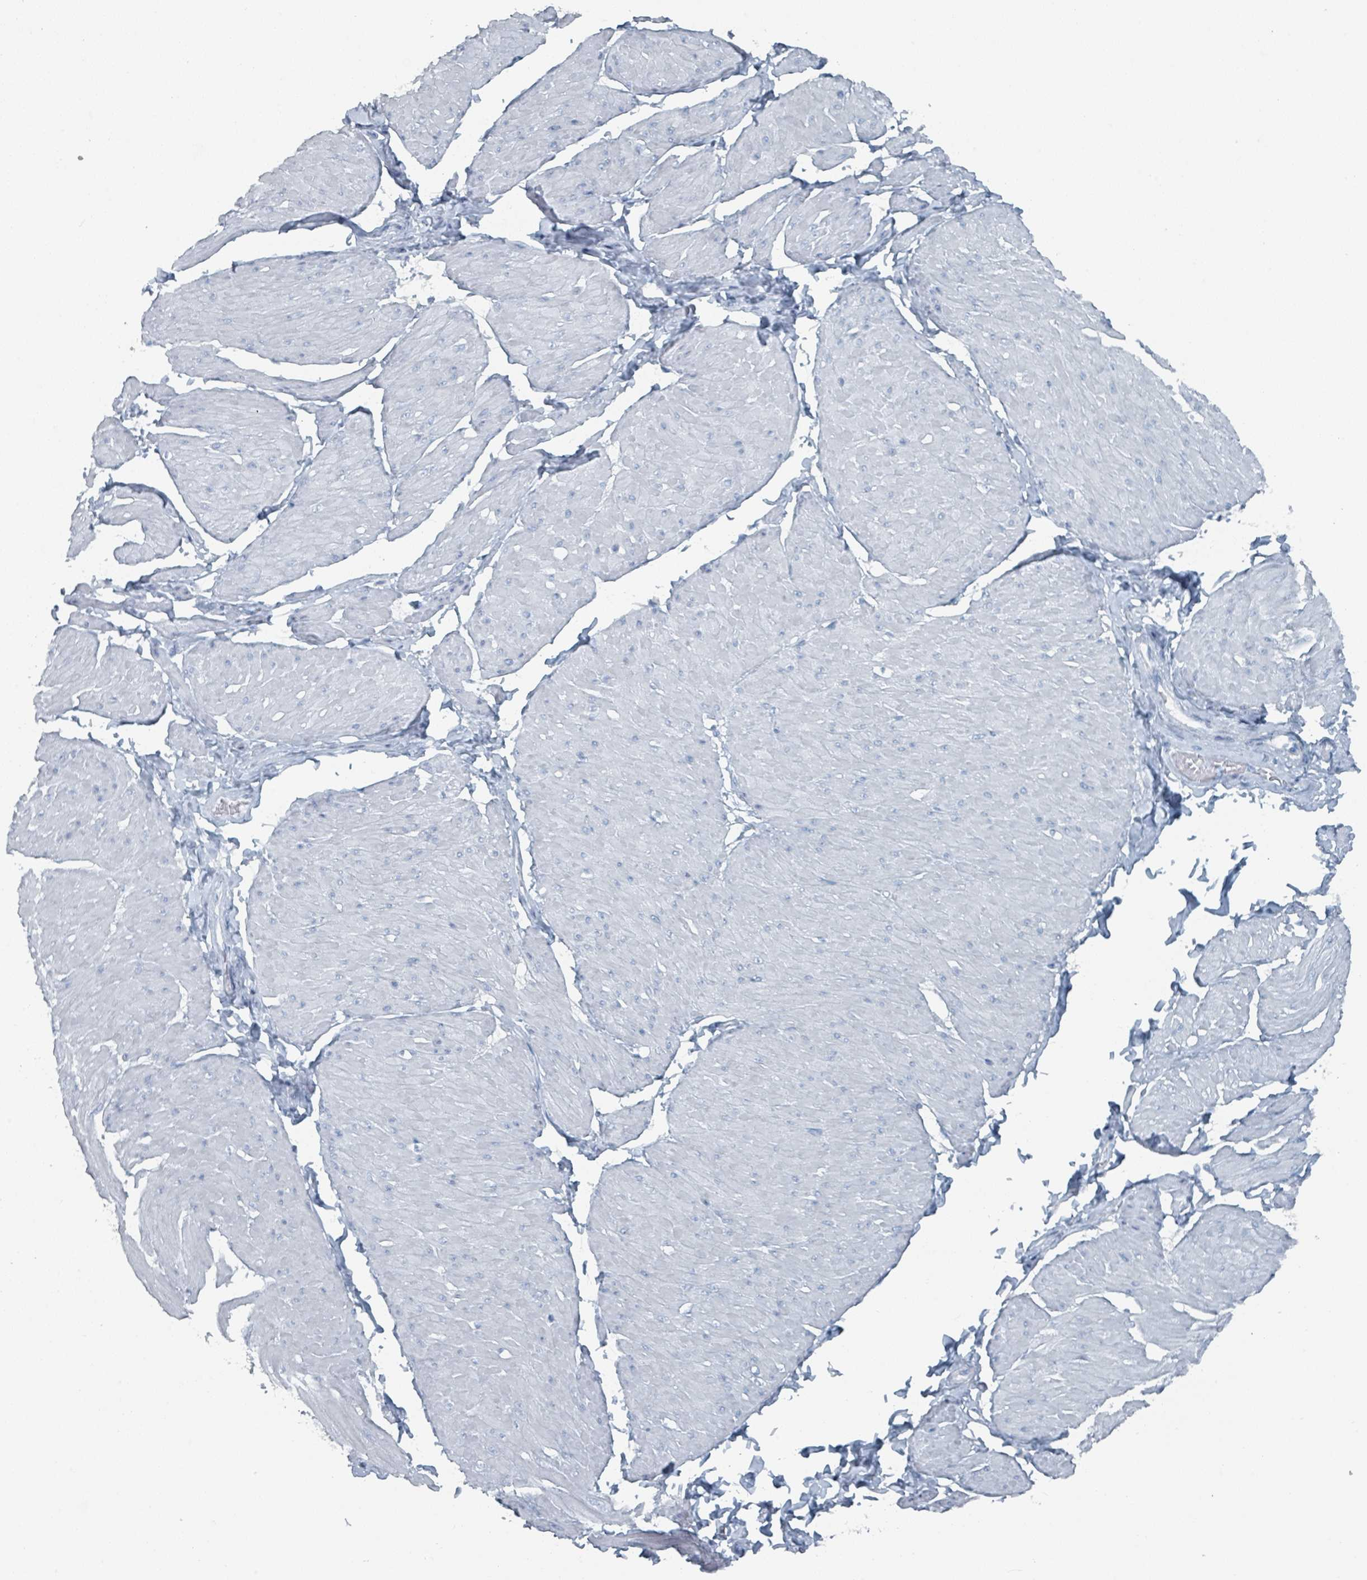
{"staining": {"intensity": "negative", "quantity": "none", "location": "none"}, "tissue": "smooth muscle", "cell_type": "Smooth muscle cells", "image_type": "normal", "snomed": [{"axis": "morphology", "description": "Urothelial carcinoma, High grade"}, {"axis": "topography", "description": "Urinary bladder"}], "caption": "This image is of benign smooth muscle stained with immunohistochemistry (IHC) to label a protein in brown with the nuclei are counter-stained blue. There is no expression in smooth muscle cells.", "gene": "GAMT", "patient": {"sex": "male", "age": 46}}